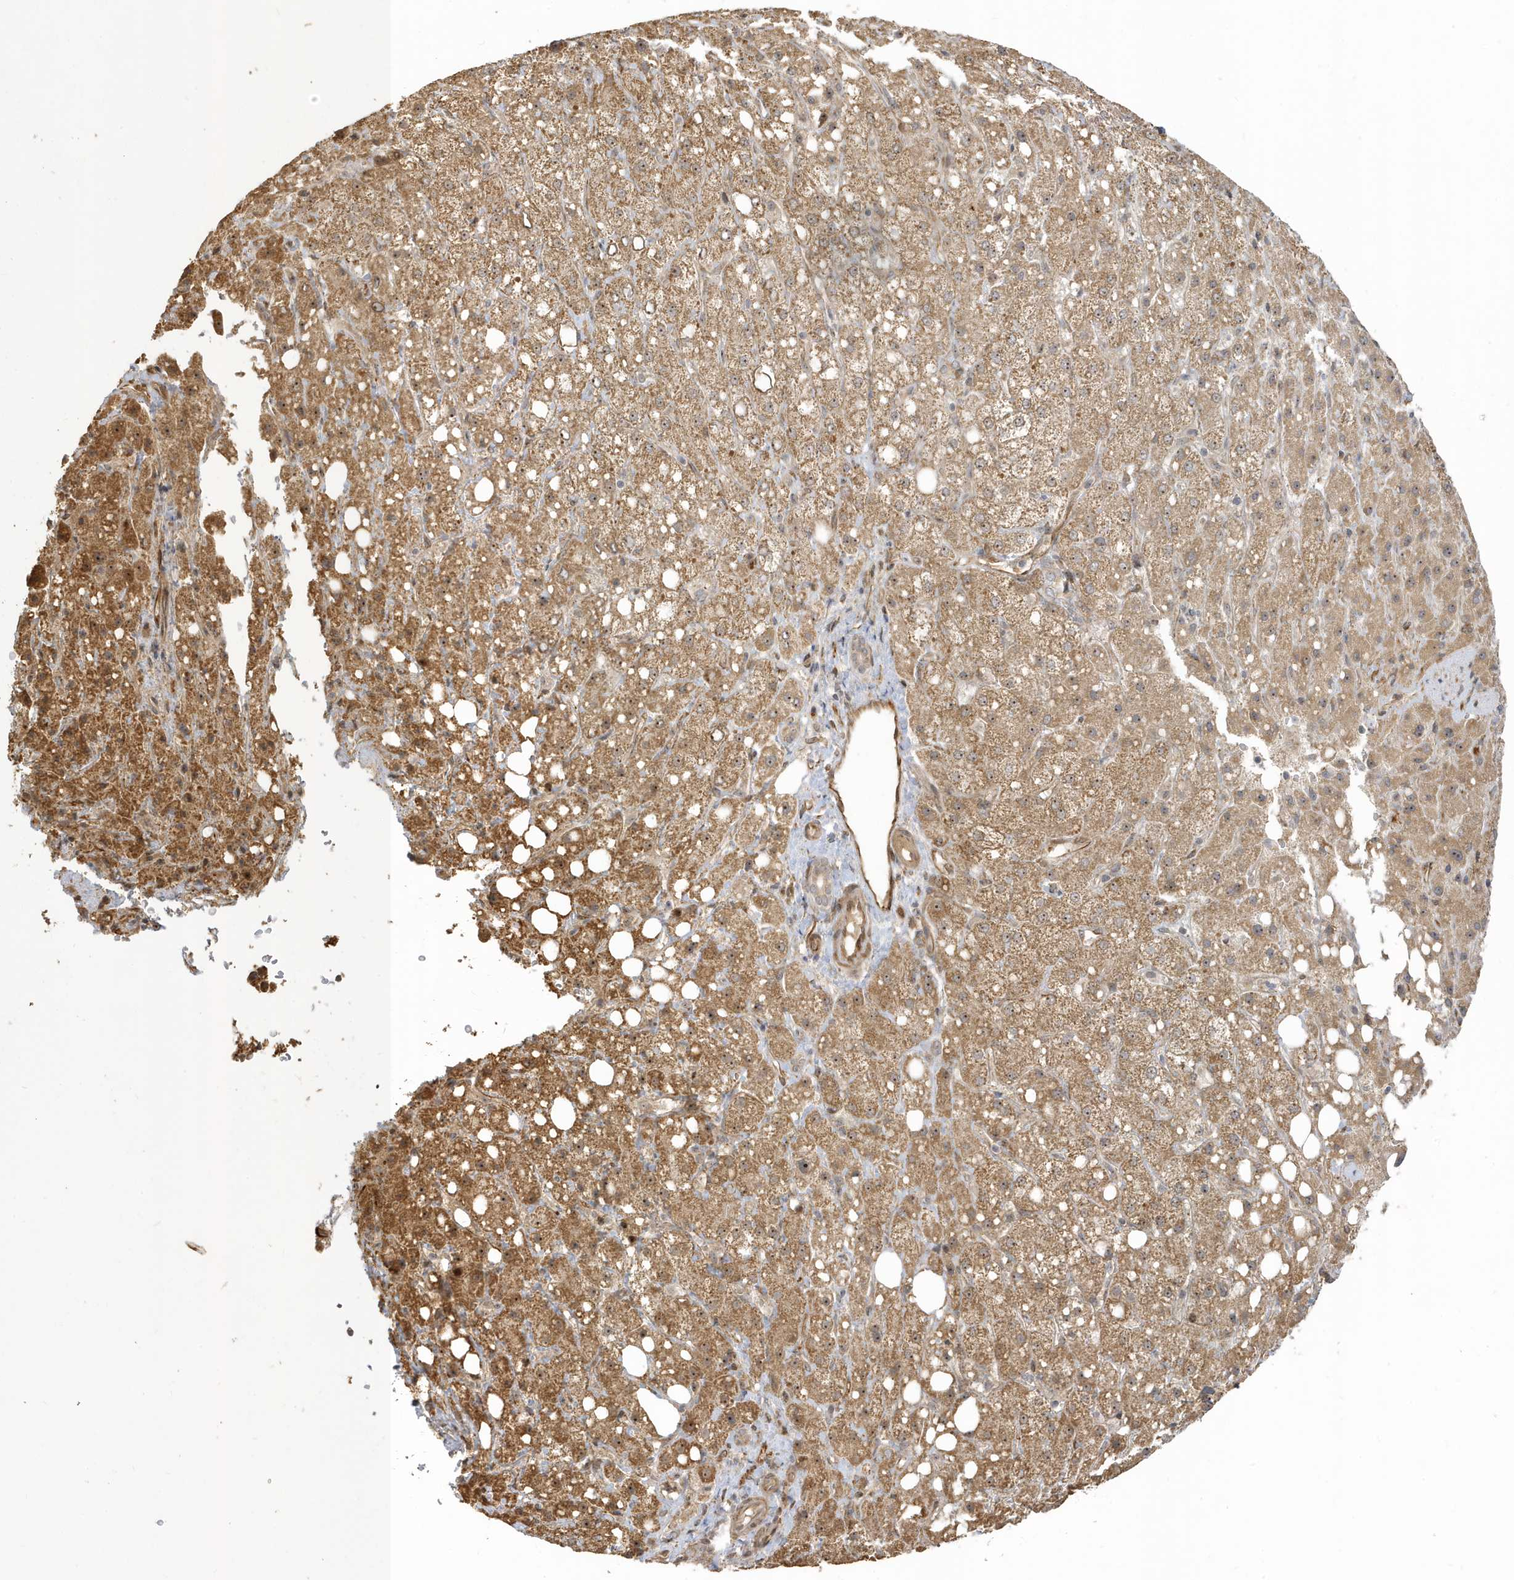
{"staining": {"intensity": "moderate", "quantity": ">75%", "location": "cytoplasmic/membranous"}, "tissue": "liver cancer", "cell_type": "Tumor cells", "image_type": "cancer", "snomed": [{"axis": "morphology", "description": "Carcinoma, Hepatocellular, NOS"}, {"axis": "topography", "description": "Liver"}], "caption": "The immunohistochemical stain highlights moderate cytoplasmic/membranous expression in tumor cells of liver hepatocellular carcinoma tissue.", "gene": "ECM2", "patient": {"sex": "male", "age": 80}}